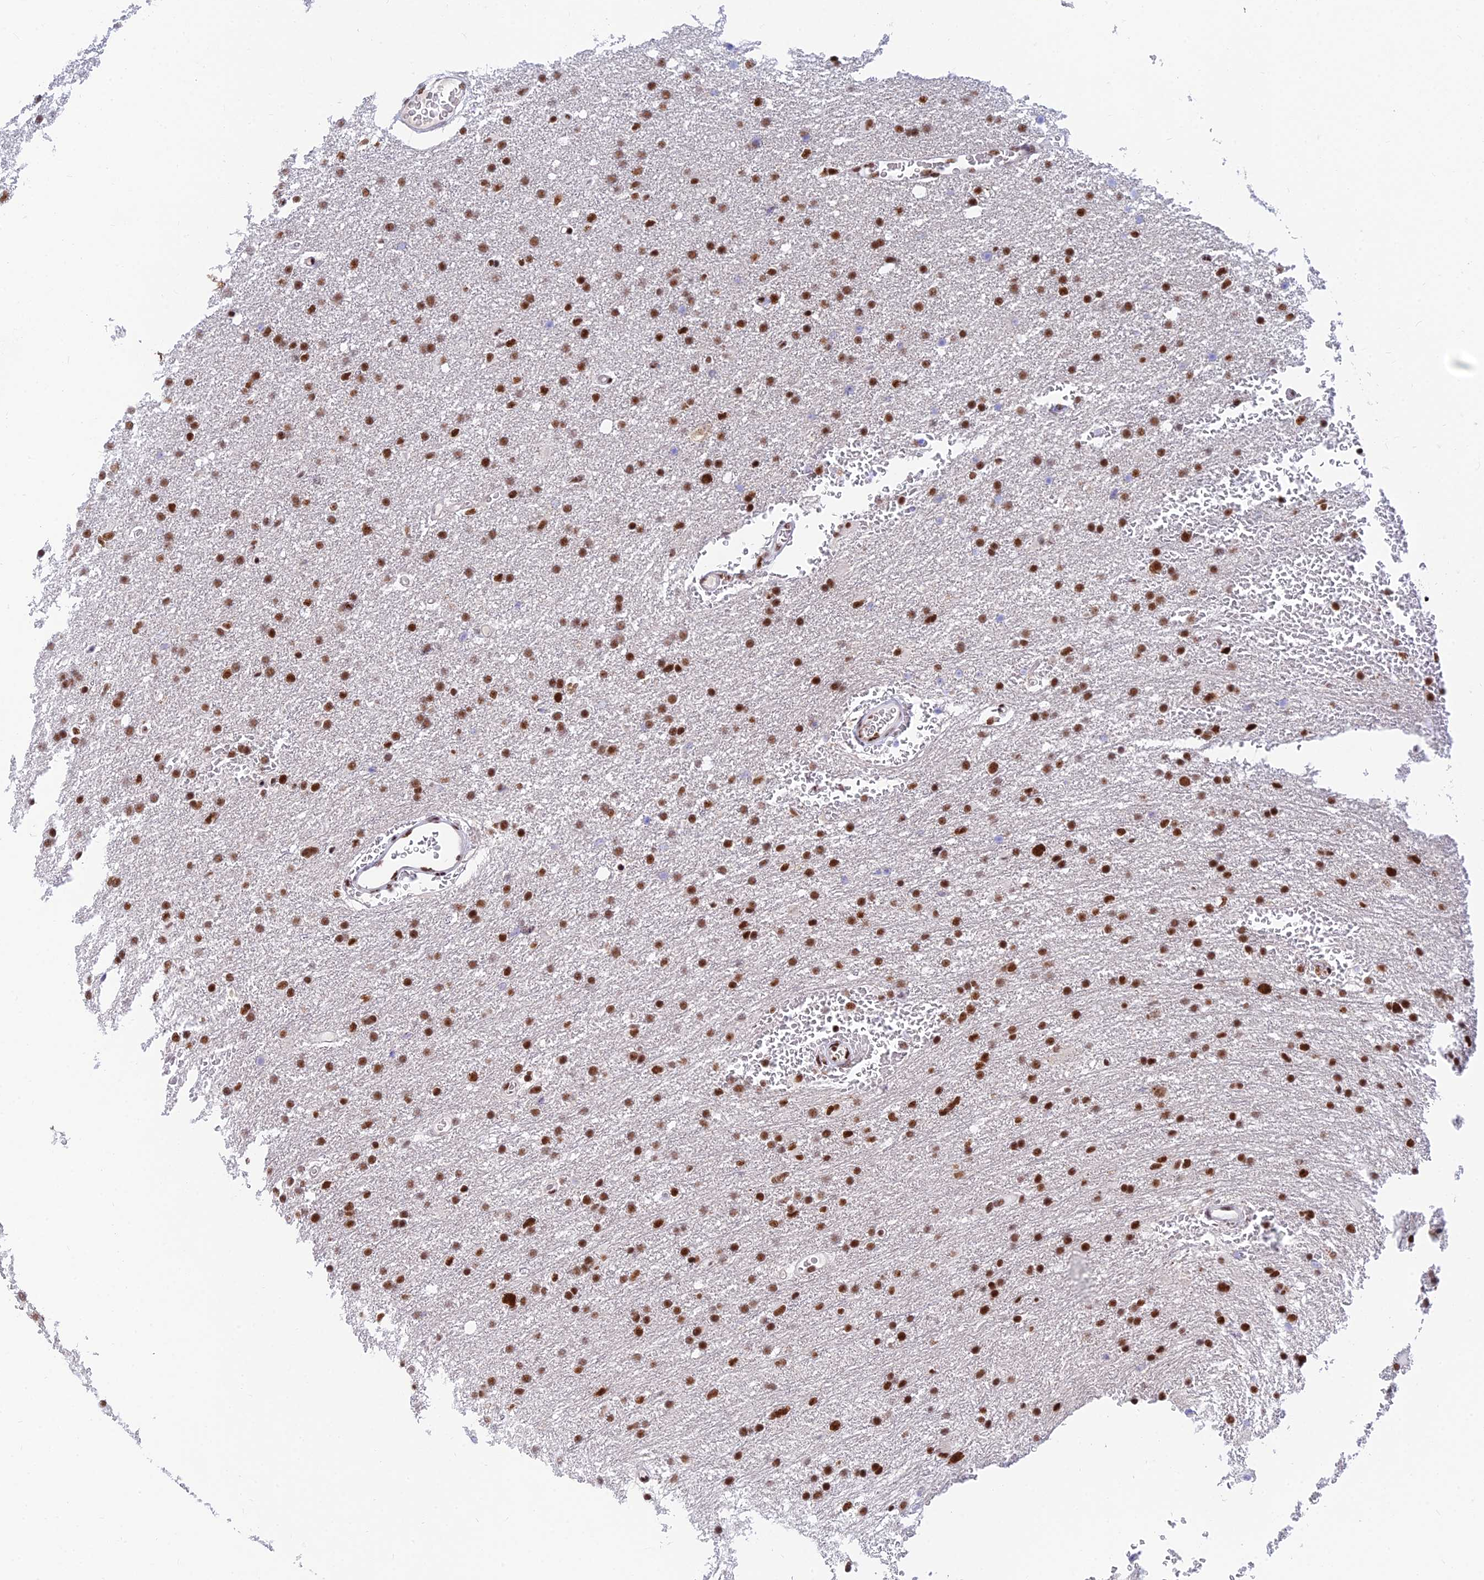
{"staining": {"intensity": "strong", "quantity": "25%-75%", "location": "nuclear"}, "tissue": "glioma", "cell_type": "Tumor cells", "image_type": "cancer", "snomed": [{"axis": "morphology", "description": "Glioma, malignant, High grade"}, {"axis": "topography", "description": "Cerebral cortex"}], "caption": "IHC photomicrograph of neoplastic tissue: glioma stained using immunohistochemistry (IHC) exhibits high levels of strong protein expression localized specifically in the nuclear of tumor cells, appearing as a nuclear brown color.", "gene": "USP22", "patient": {"sex": "female", "age": 36}}